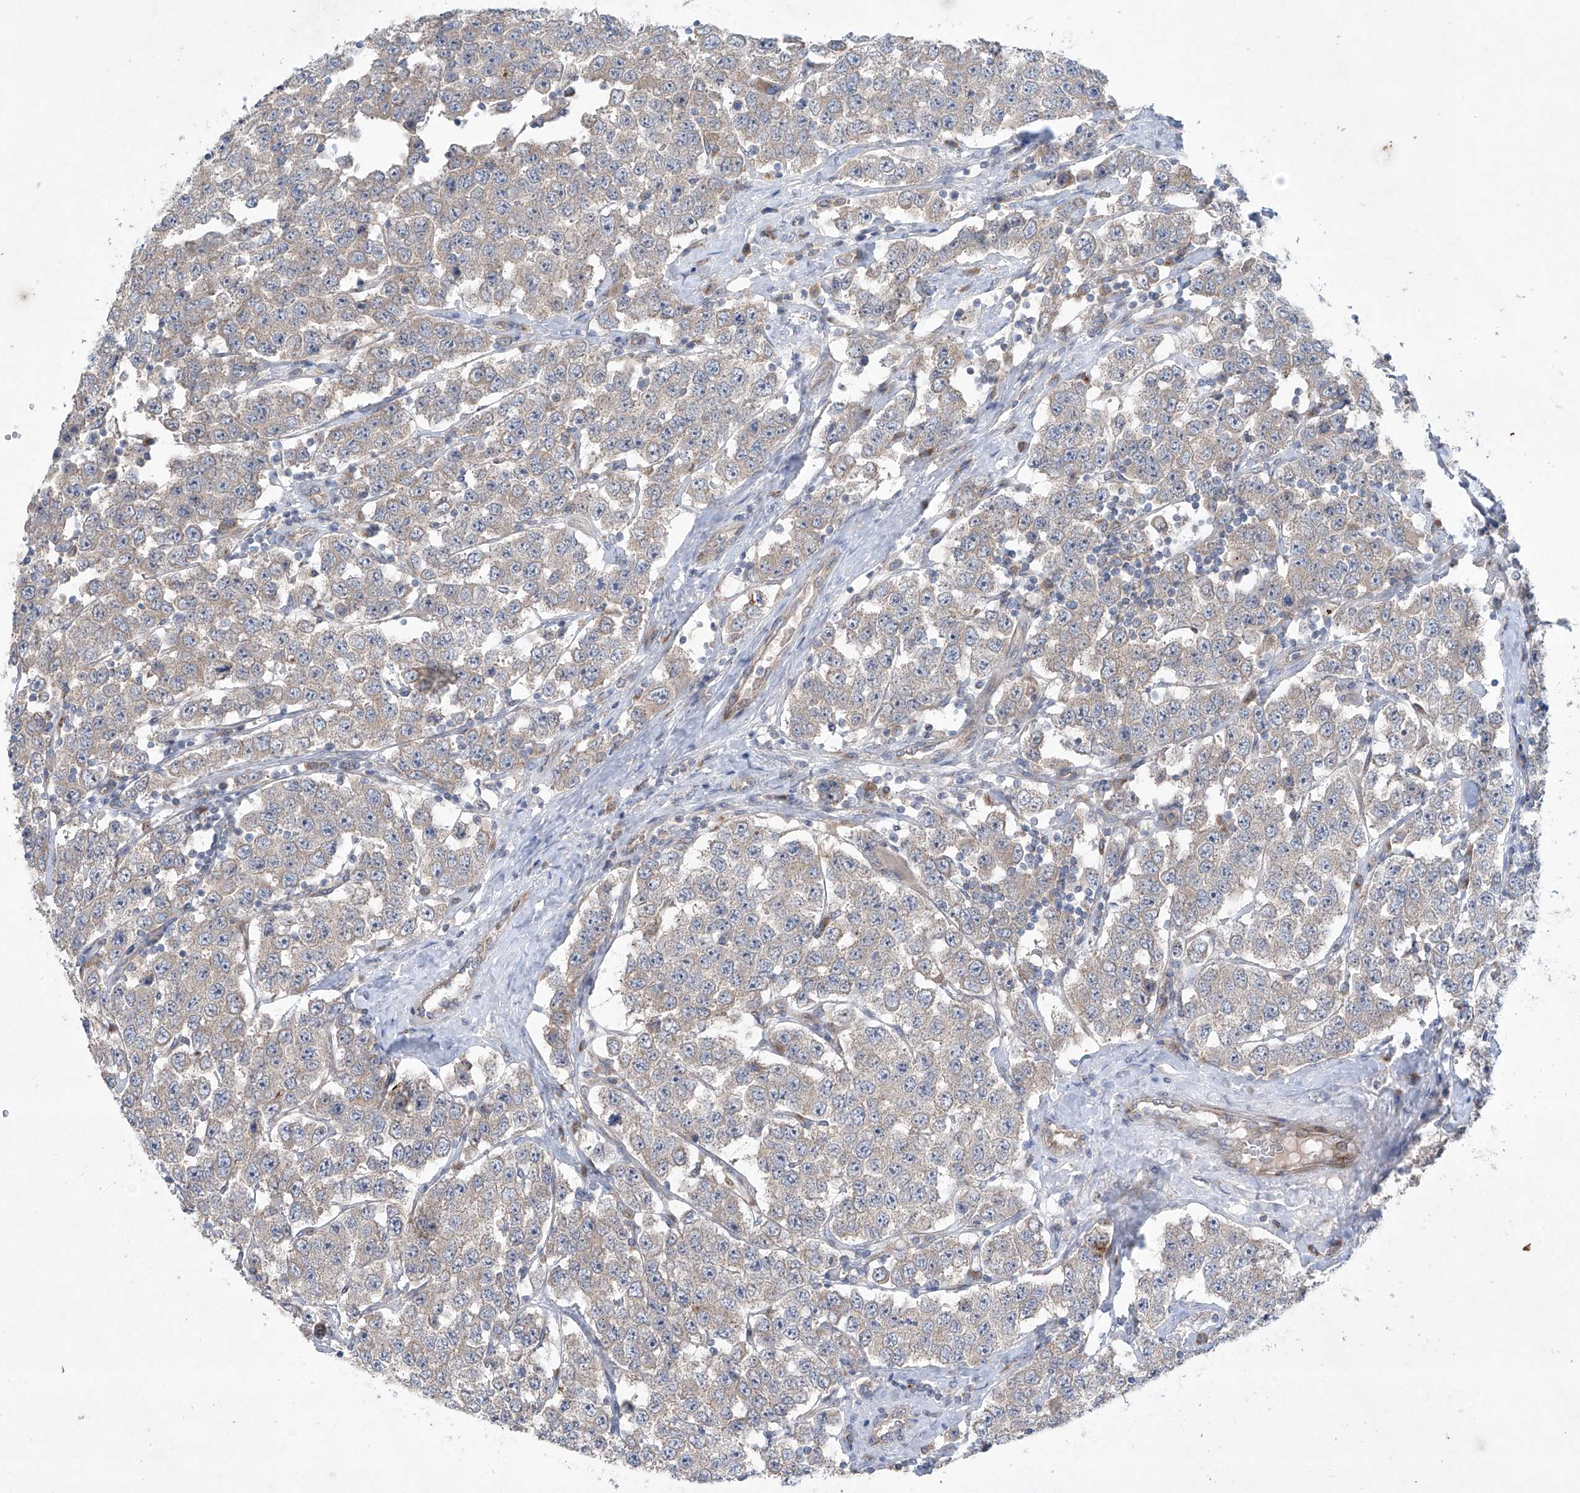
{"staining": {"intensity": "weak", "quantity": "25%-75%", "location": "cytoplasmic/membranous"}, "tissue": "testis cancer", "cell_type": "Tumor cells", "image_type": "cancer", "snomed": [{"axis": "morphology", "description": "Seminoma, NOS"}, {"axis": "topography", "description": "Testis"}], "caption": "DAB (3,3'-diaminobenzidine) immunohistochemical staining of testis seminoma exhibits weak cytoplasmic/membranous protein expression in approximately 25%-75% of tumor cells.", "gene": "KLC4", "patient": {"sex": "male", "age": 28}}